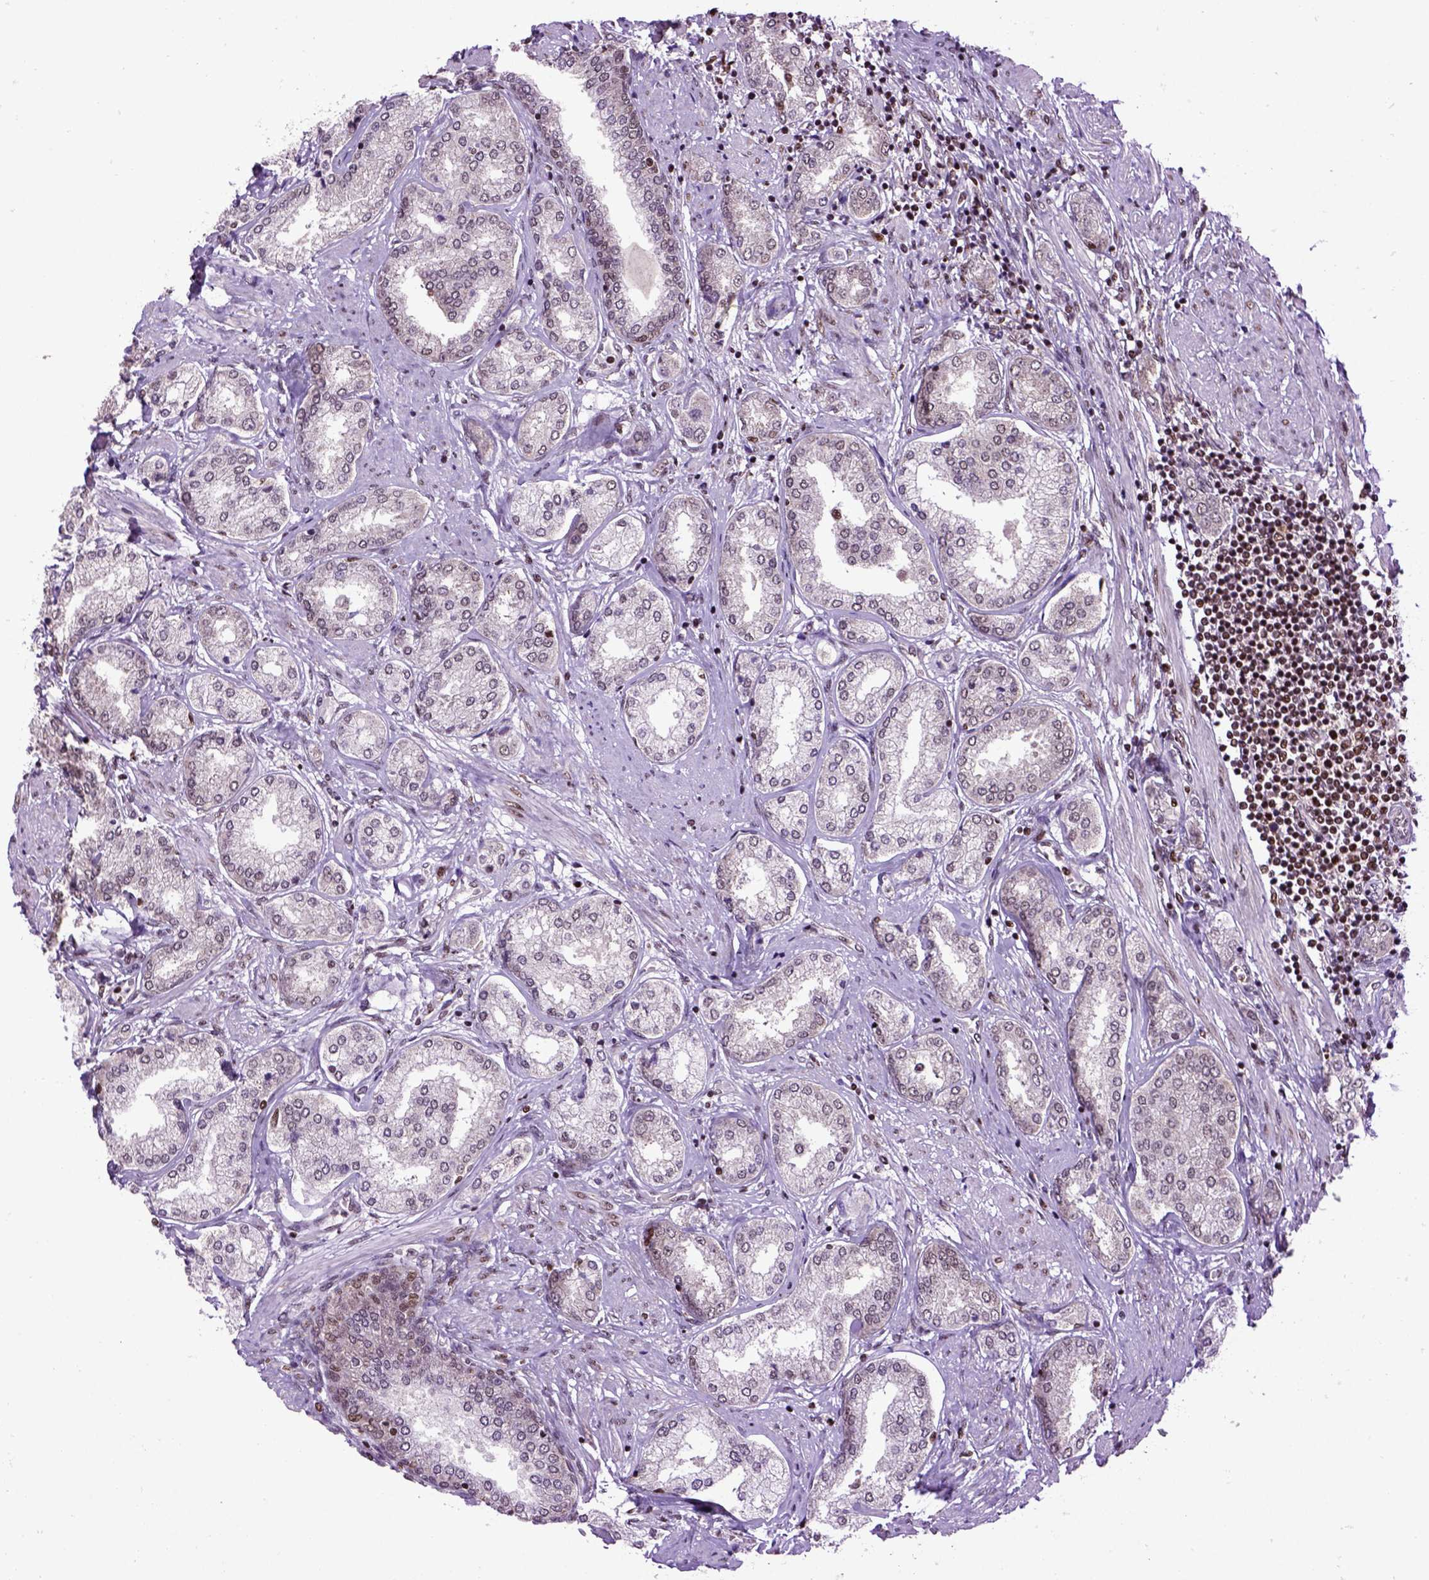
{"staining": {"intensity": "negative", "quantity": "none", "location": "none"}, "tissue": "prostate cancer", "cell_type": "Tumor cells", "image_type": "cancer", "snomed": [{"axis": "morphology", "description": "Adenocarcinoma, NOS"}, {"axis": "topography", "description": "Prostate"}], "caption": "Tumor cells show no significant expression in adenocarcinoma (prostate).", "gene": "CELF1", "patient": {"sex": "male", "age": 63}}